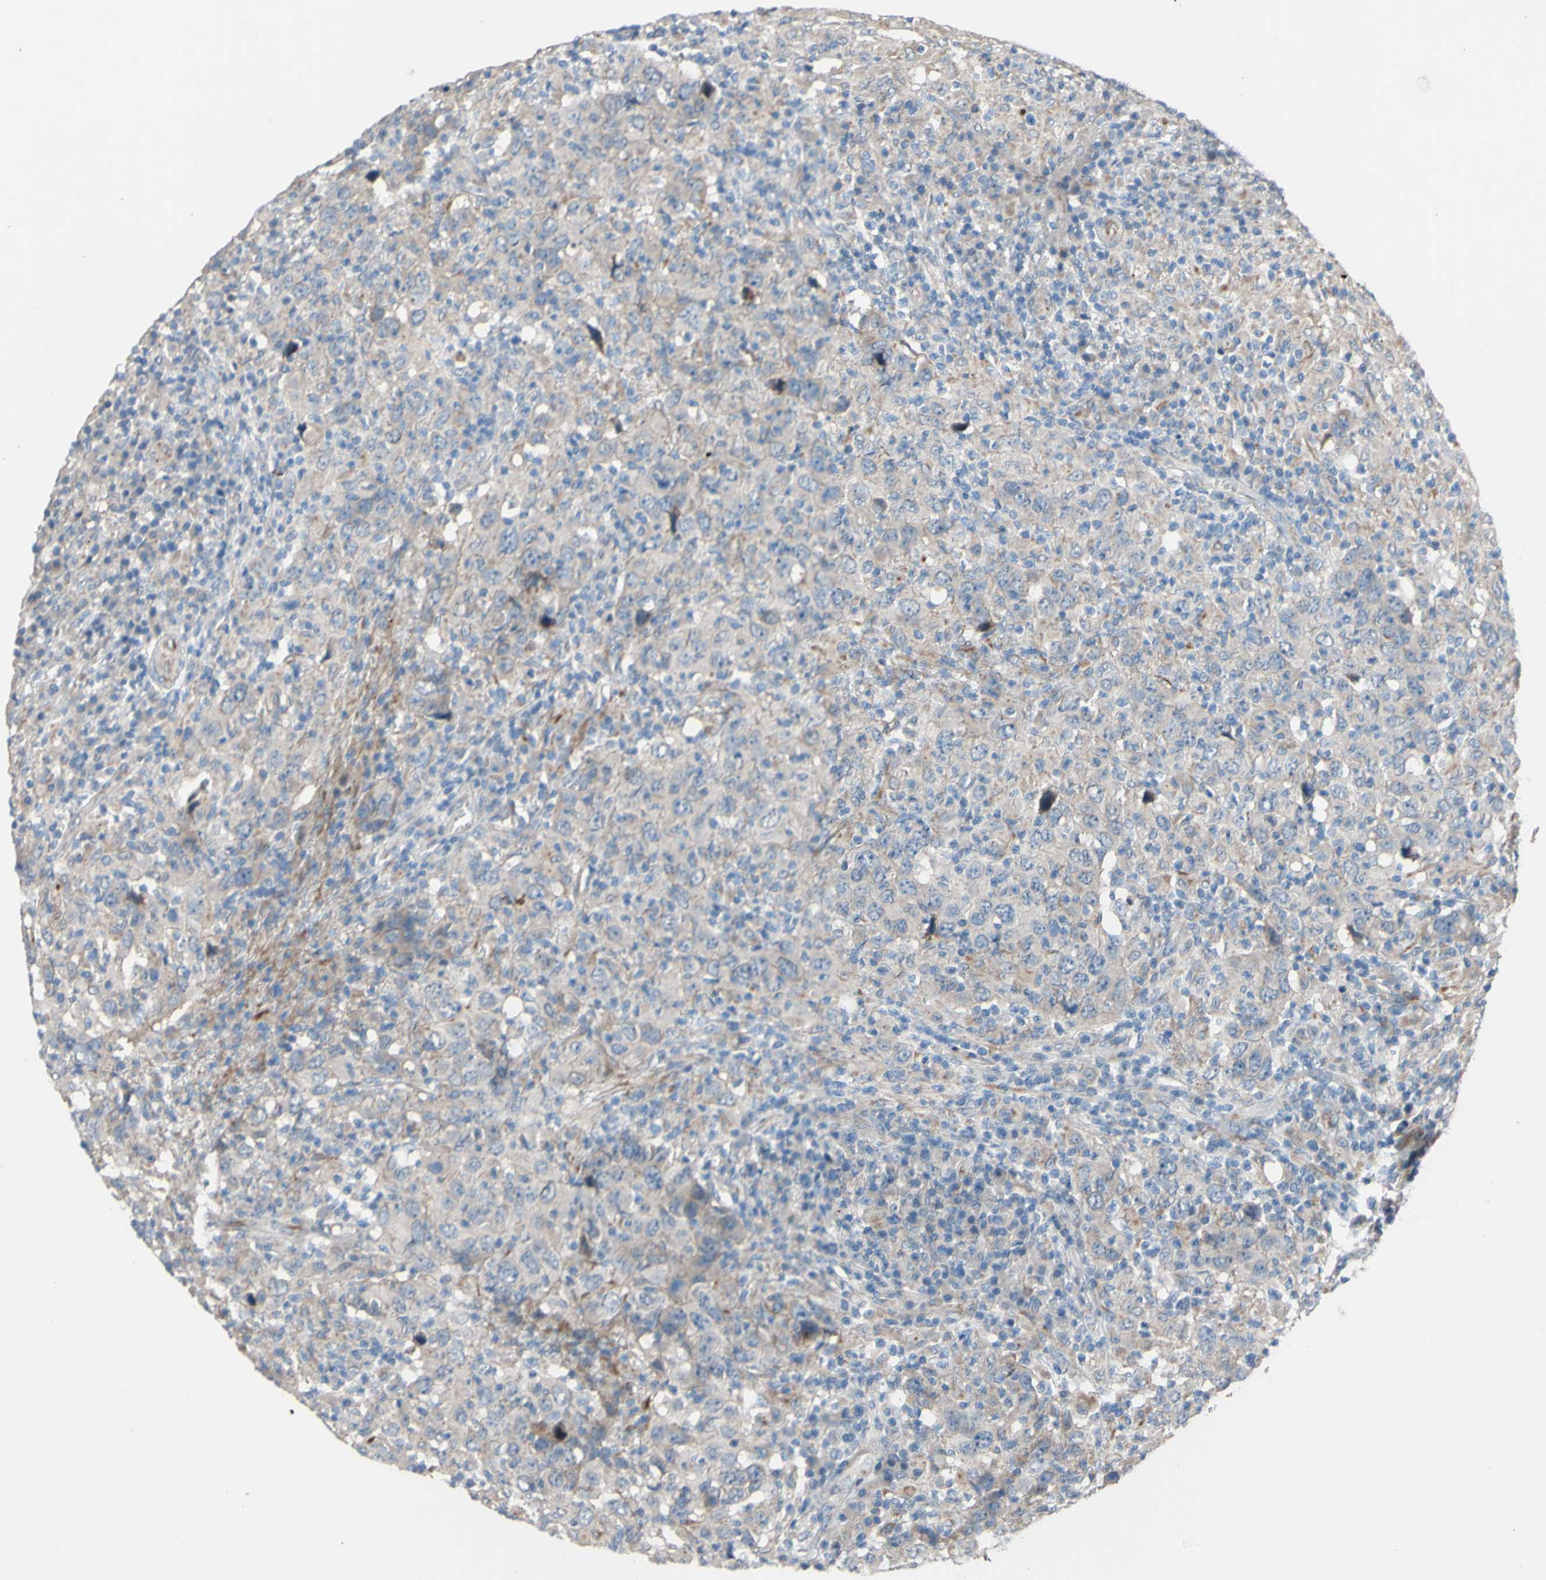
{"staining": {"intensity": "weak", "quantity": "<25%", "location": "cytoplasmic/membranous"}, "tissue": "head and neck cancer", "cell_type": "Tumor cells", "image_type": "cancer", "snomed": [{"axis": "morphology", "description": "Adenocarcinoma, NOS"}, {"axis": "topography", "description": "Salivary gland"}, {"axis": "topography", "description": "Head-Neck"}], "caption": "The image reveals no significant expression in tumor cells of head and neck cancer.", "gene": "CDCP1", "patient": {"sex": "female", "age": 65}}